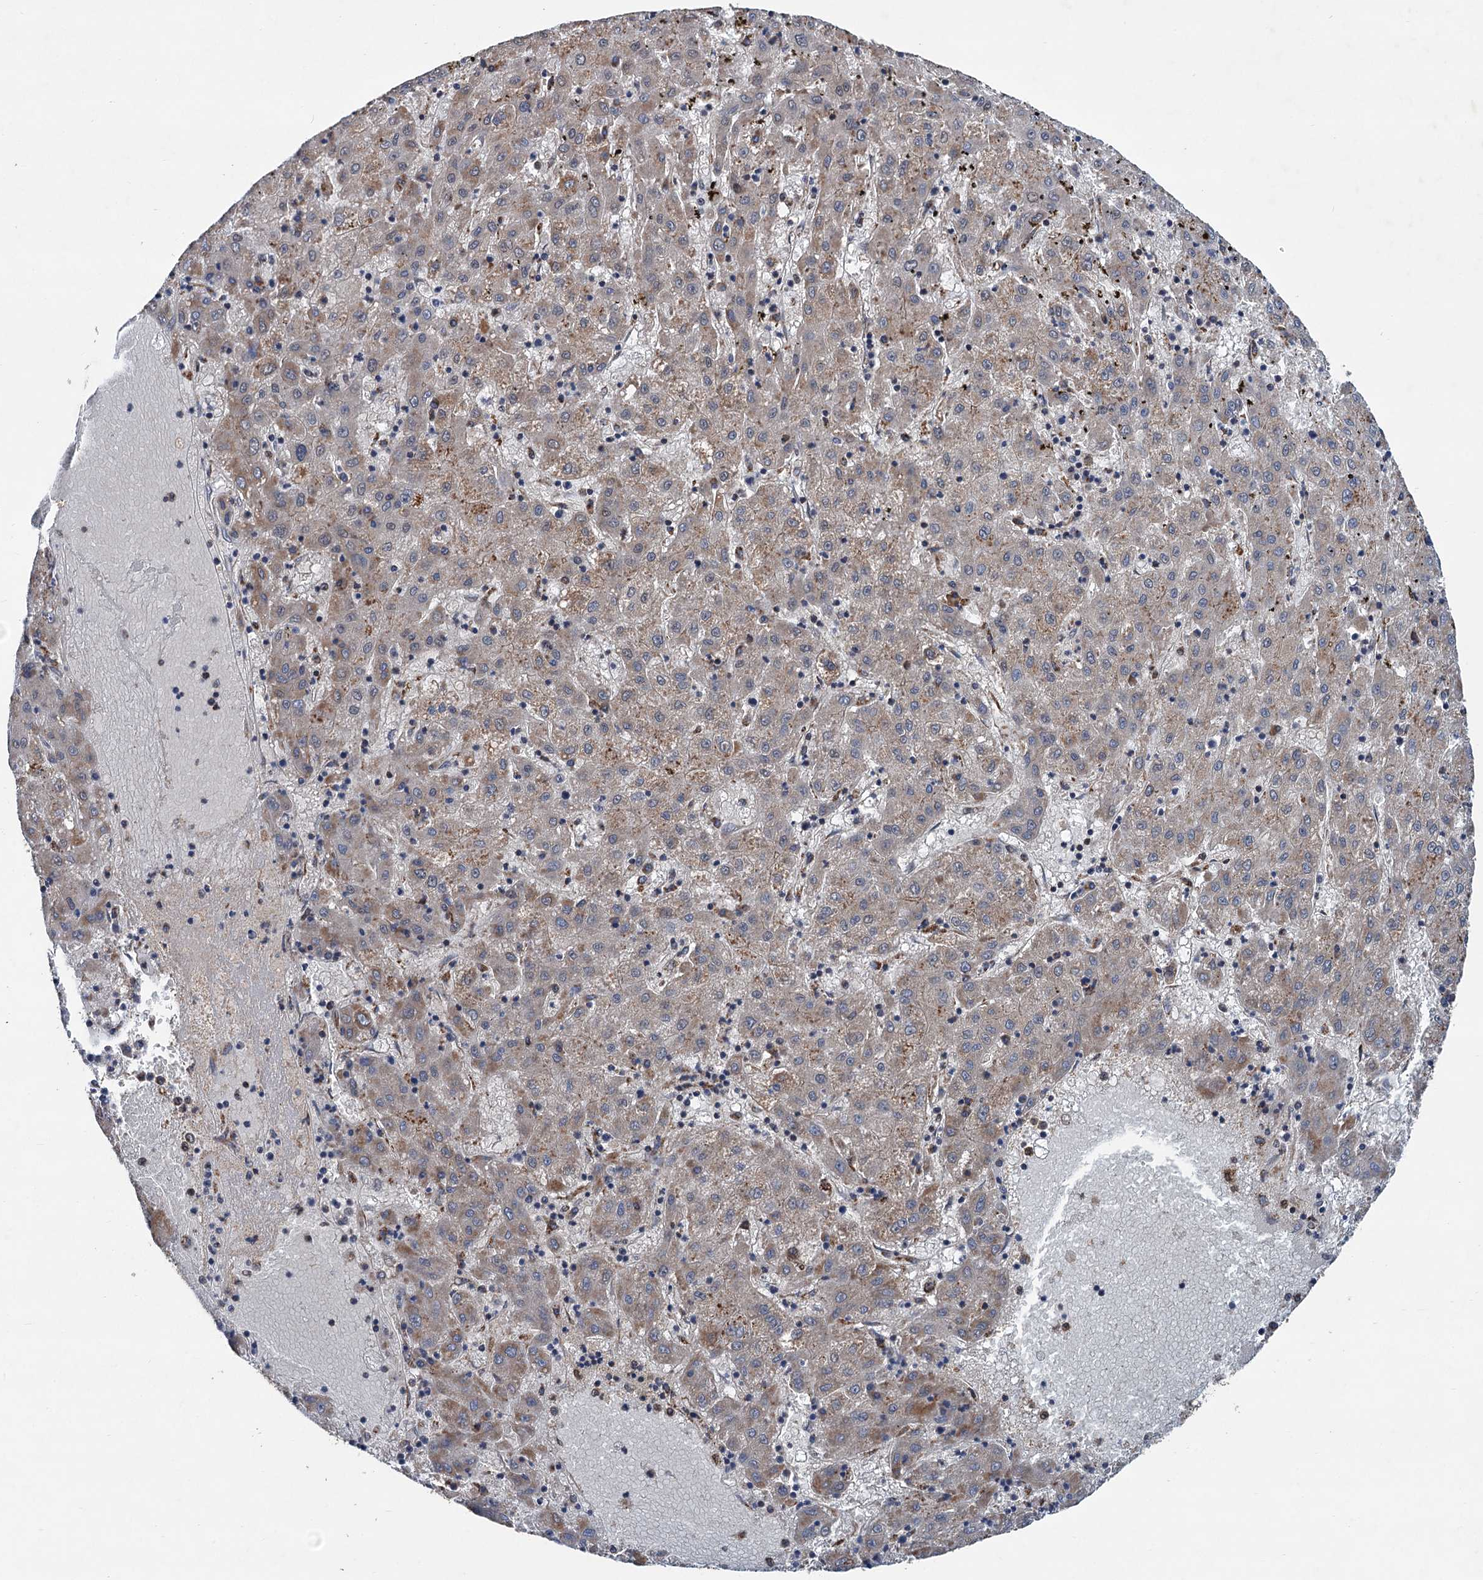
{"staining": {"intensity": "weak", "quantity": ">75%", "location": "cytoplasmic/membranous"}, "tissue": "liver cancer", "cell_type": "Tumor cells", "image_type": "cancer", "snomed": [{"axis": "morphology", "description": "Carcinoma, Hepatocellular, NOS"}, {"axis": "topography", "description": "Liver"}], "caption": "Brown immunohistochemical staining in human hepatocellular carcinoma (liver) exhibits weak cytoplasmic/membranous positivity in about >75% of tumor cells.", "gene": "DGLUCY", "patient": {"sex": "male", "age": 72}}